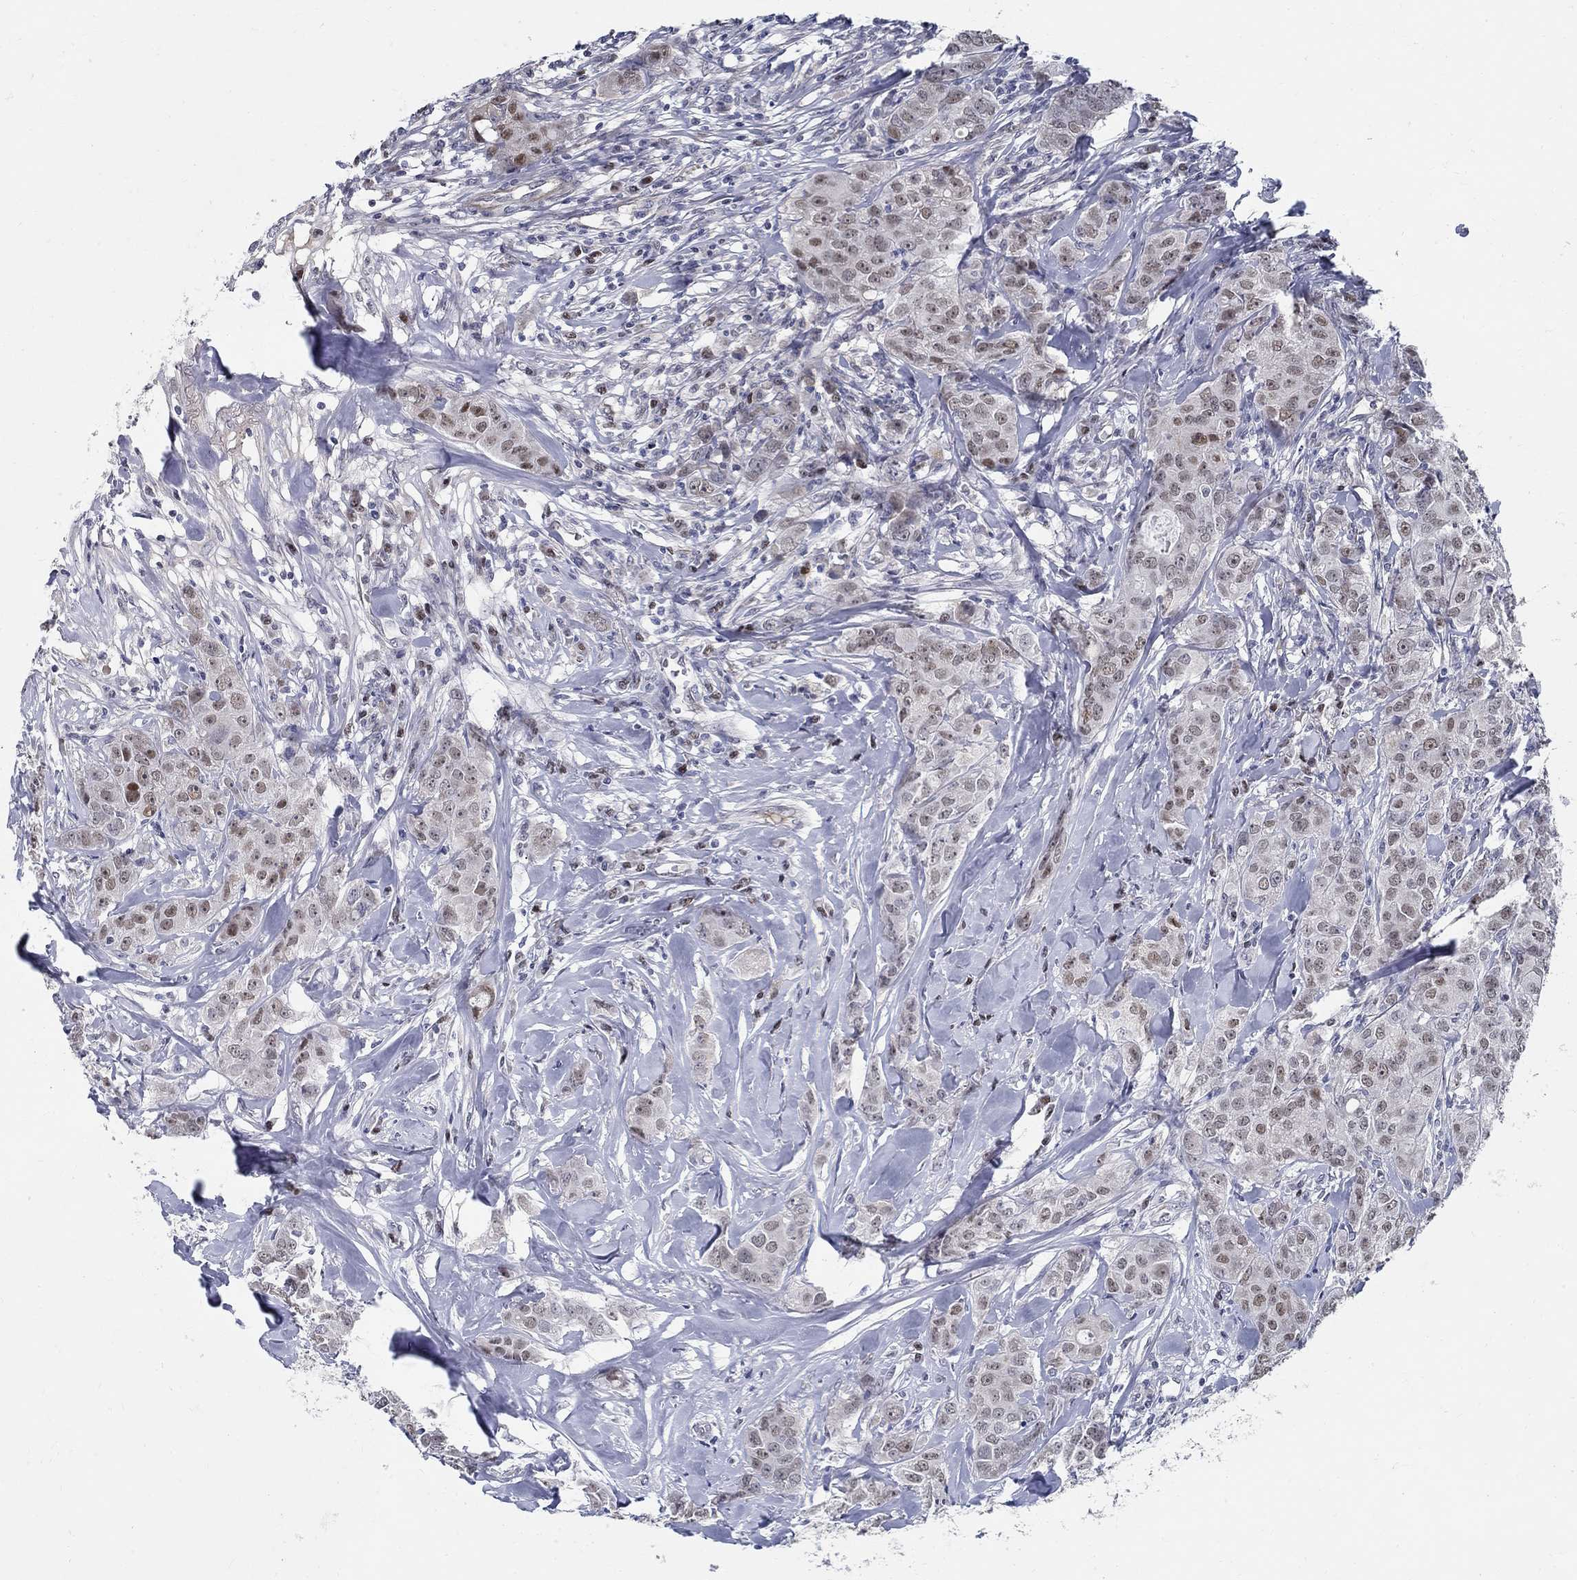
{"staining": {"intensity": "weak", "quantity": "25%-75%", "location": "nuclear"}, "tissue": "breast cancer", "cell_type": "Tumor cells", "image_type": "cancer", "snomed": [{"axis": "morphology", "description": "Duct carcinoma"}, {"axis": "topography", "description": "Breast"}], "caption": "Breast infiltrating ductal carcinoma stained for a protein shows weak nuclear positivity in tumor cells. The protein is stained brown, and the nuclei are stained in blue (DAB (3,3'-diaminobenzidine) IHC with brightfield microscopy, high magnification).", "gene": "C16orf46", "patient": {"sex": "female", "age": 43}}